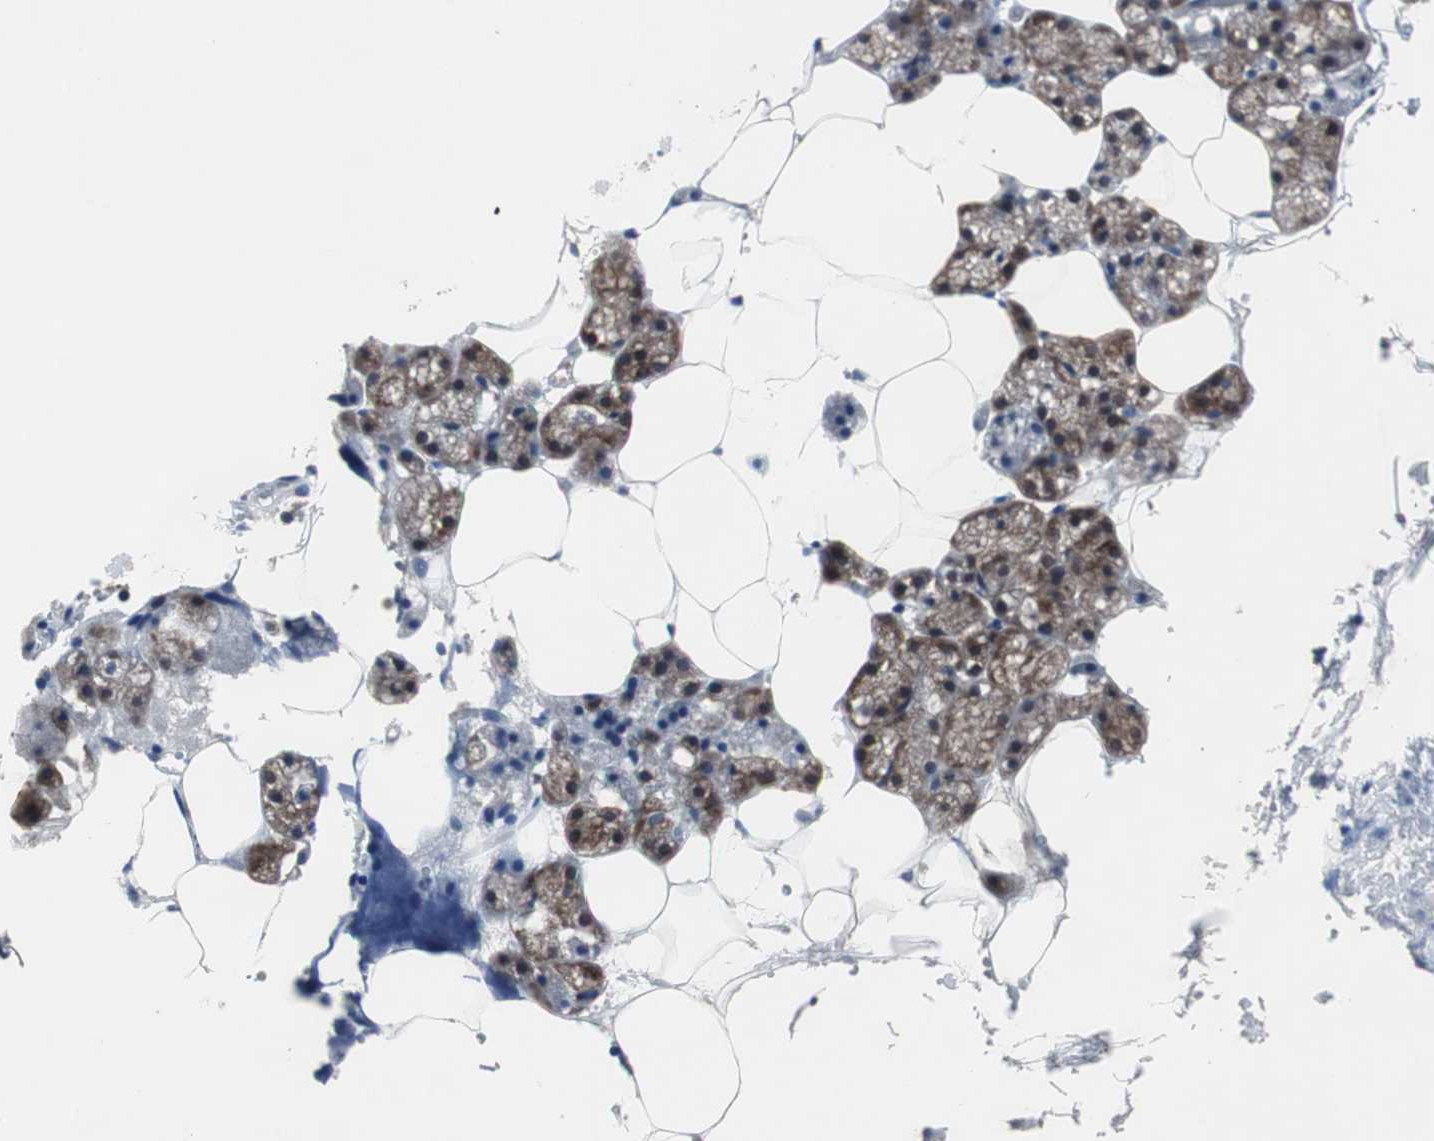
{"staining": {"intensity": "moderate", "quantity": ">75%", "location": "cytoplasmic/membranous"}, "tissue": "salivary gland", "cell_type": "Glandular cells", "image_type": "normal", "snomed": [{"axis": "morphology", "description": "Normal tissue, NOS"}, {"axis": "topography", "description": "Salivary gland"}], "caption": "Approximately >75% of glandular cells in unremarkable human salivary gland demonstrate moderate cytoplasmic/membranous protein positivity as visualized by brown immunohistochemical staining.", "gene": "RBM47", "patient": {"sex": "male", "age": 62}}